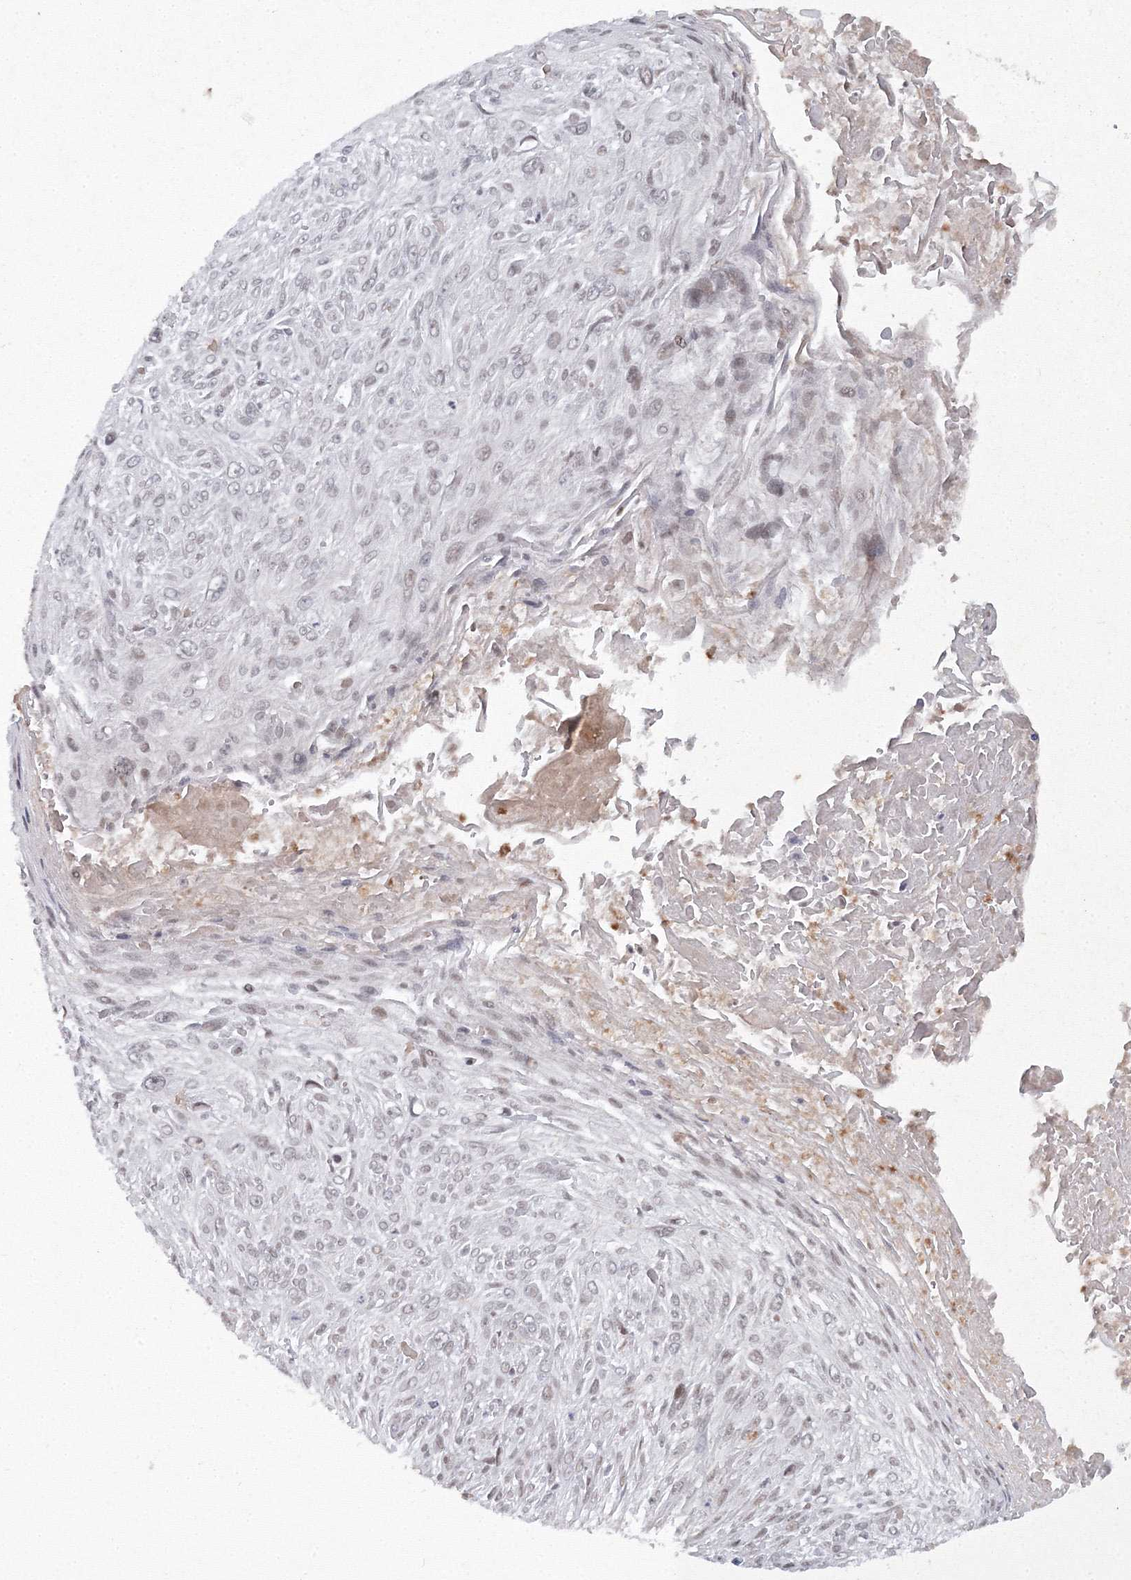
{"staining": {"intensity": "negative", "quantity": "none", "location": "none"}, "tissue": "cervical cancer", "cell_type": "Tumor cells", "image_type": "cancer", "snomed": [{"axis": "morphology", "description": "Squamous cell carcinoma, NOS"}, {"axis": "topography", "description": "Cervix"}], "caption": "High magnification brightfield microscopy of squamous cell carcinoma (cervical) stained with DAB (3,3'-diaminobenzidine) (brown) and counterstained with hematoxylin (blue): tumor cells show no significant positivity. (DAB IHC with hematoxylin counter stain).", "gene": "C3orf33", "patient": {"sex": "female", "age": 51}}